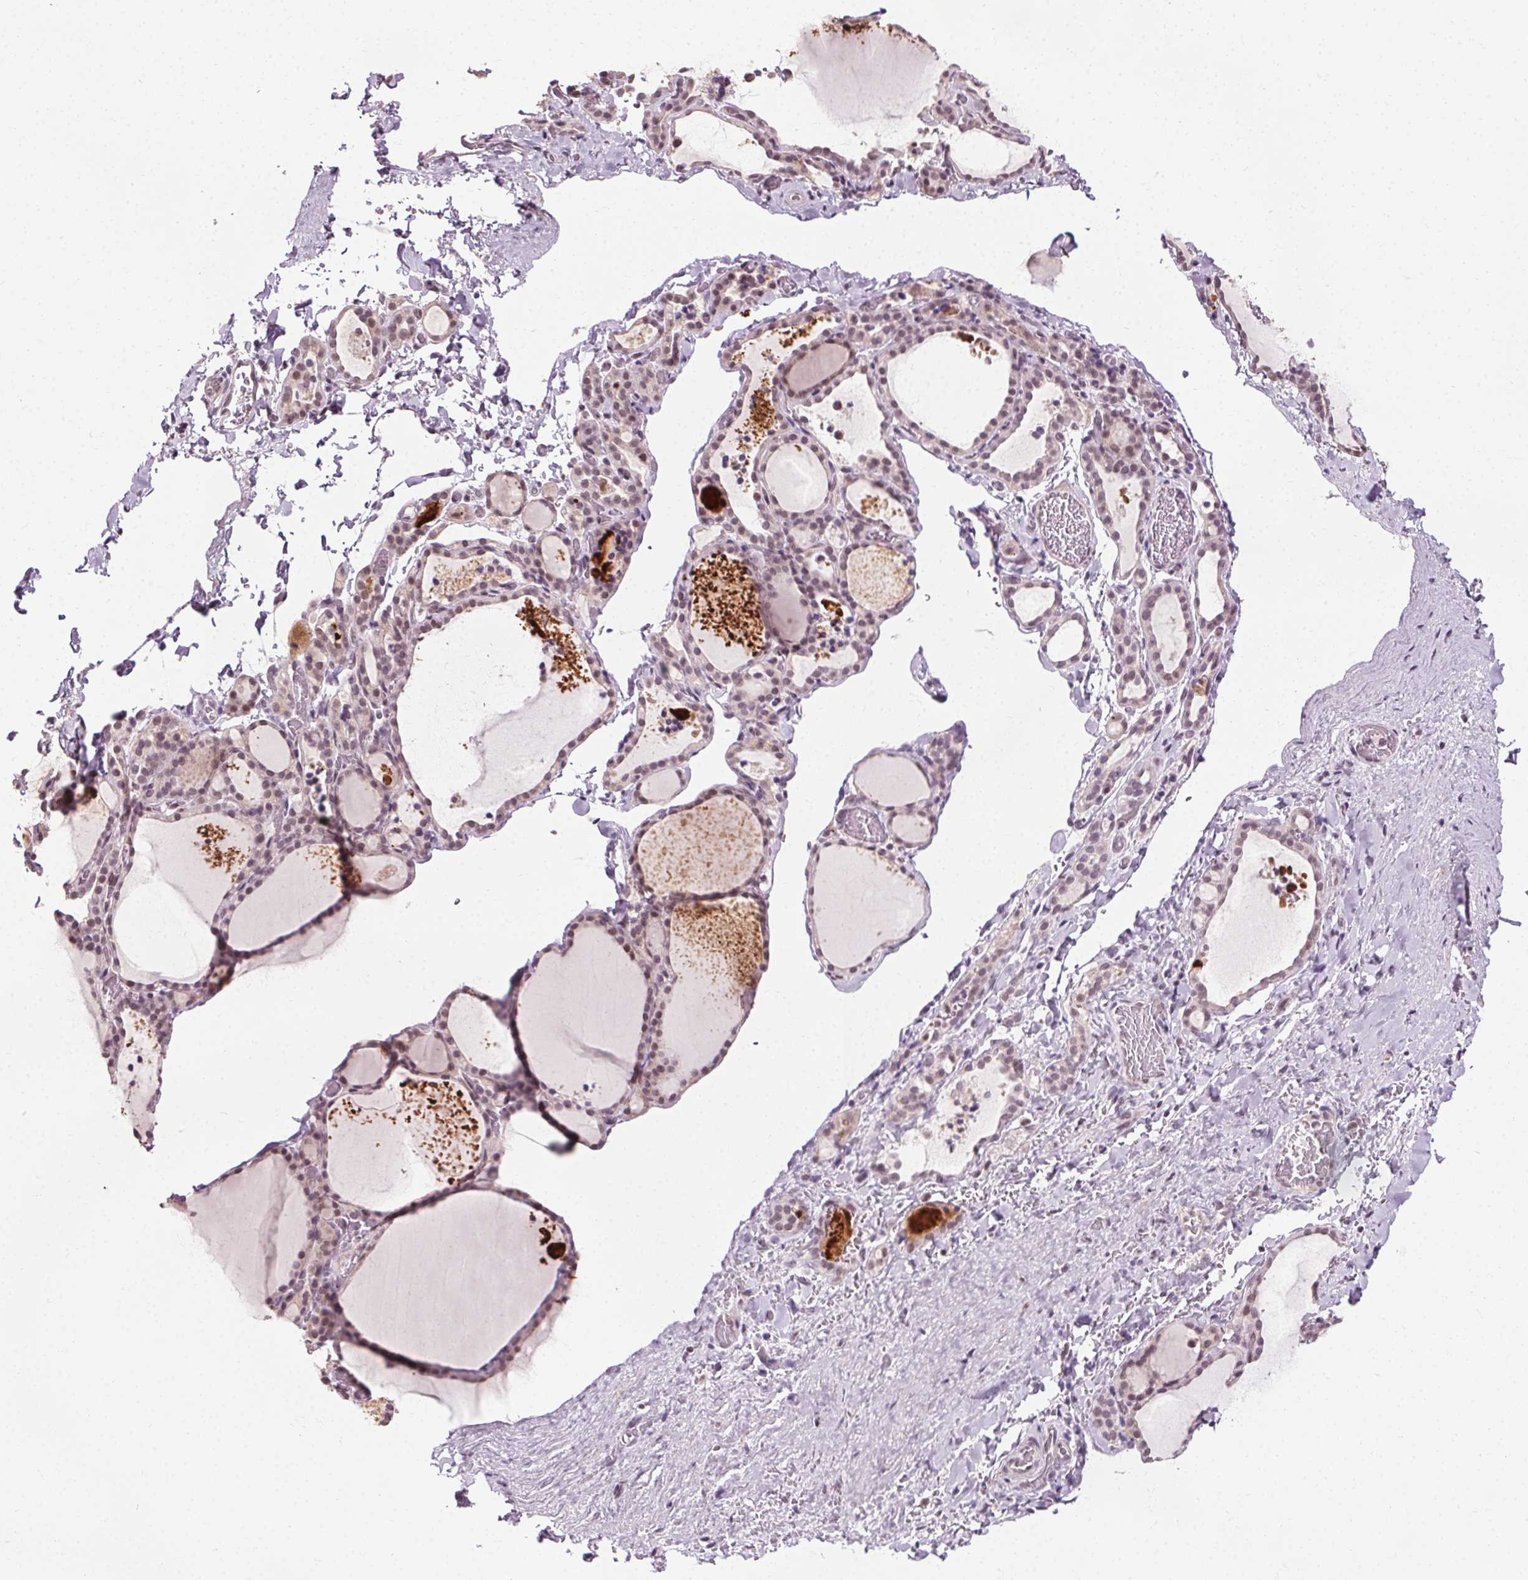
{"staining": {"intensity": "weak", "quantity": "<25%", "location": "cytoplasmic/membranous,nuclear"}, "tissue": "thyroid gland", "cell_type": "Glandular cells", "image_type": "normal", "snomed": [{"axis": "morphology", "description": "Normal tissue, NOS"}, {"axis": "topography", "description": "Thyroid gland"}], "caption": "Glandular cells show no significant protein expression in unremarkable thyroid gland.", "gene": "CEBPA", "patient": {"sex": "female", "age": 22}}